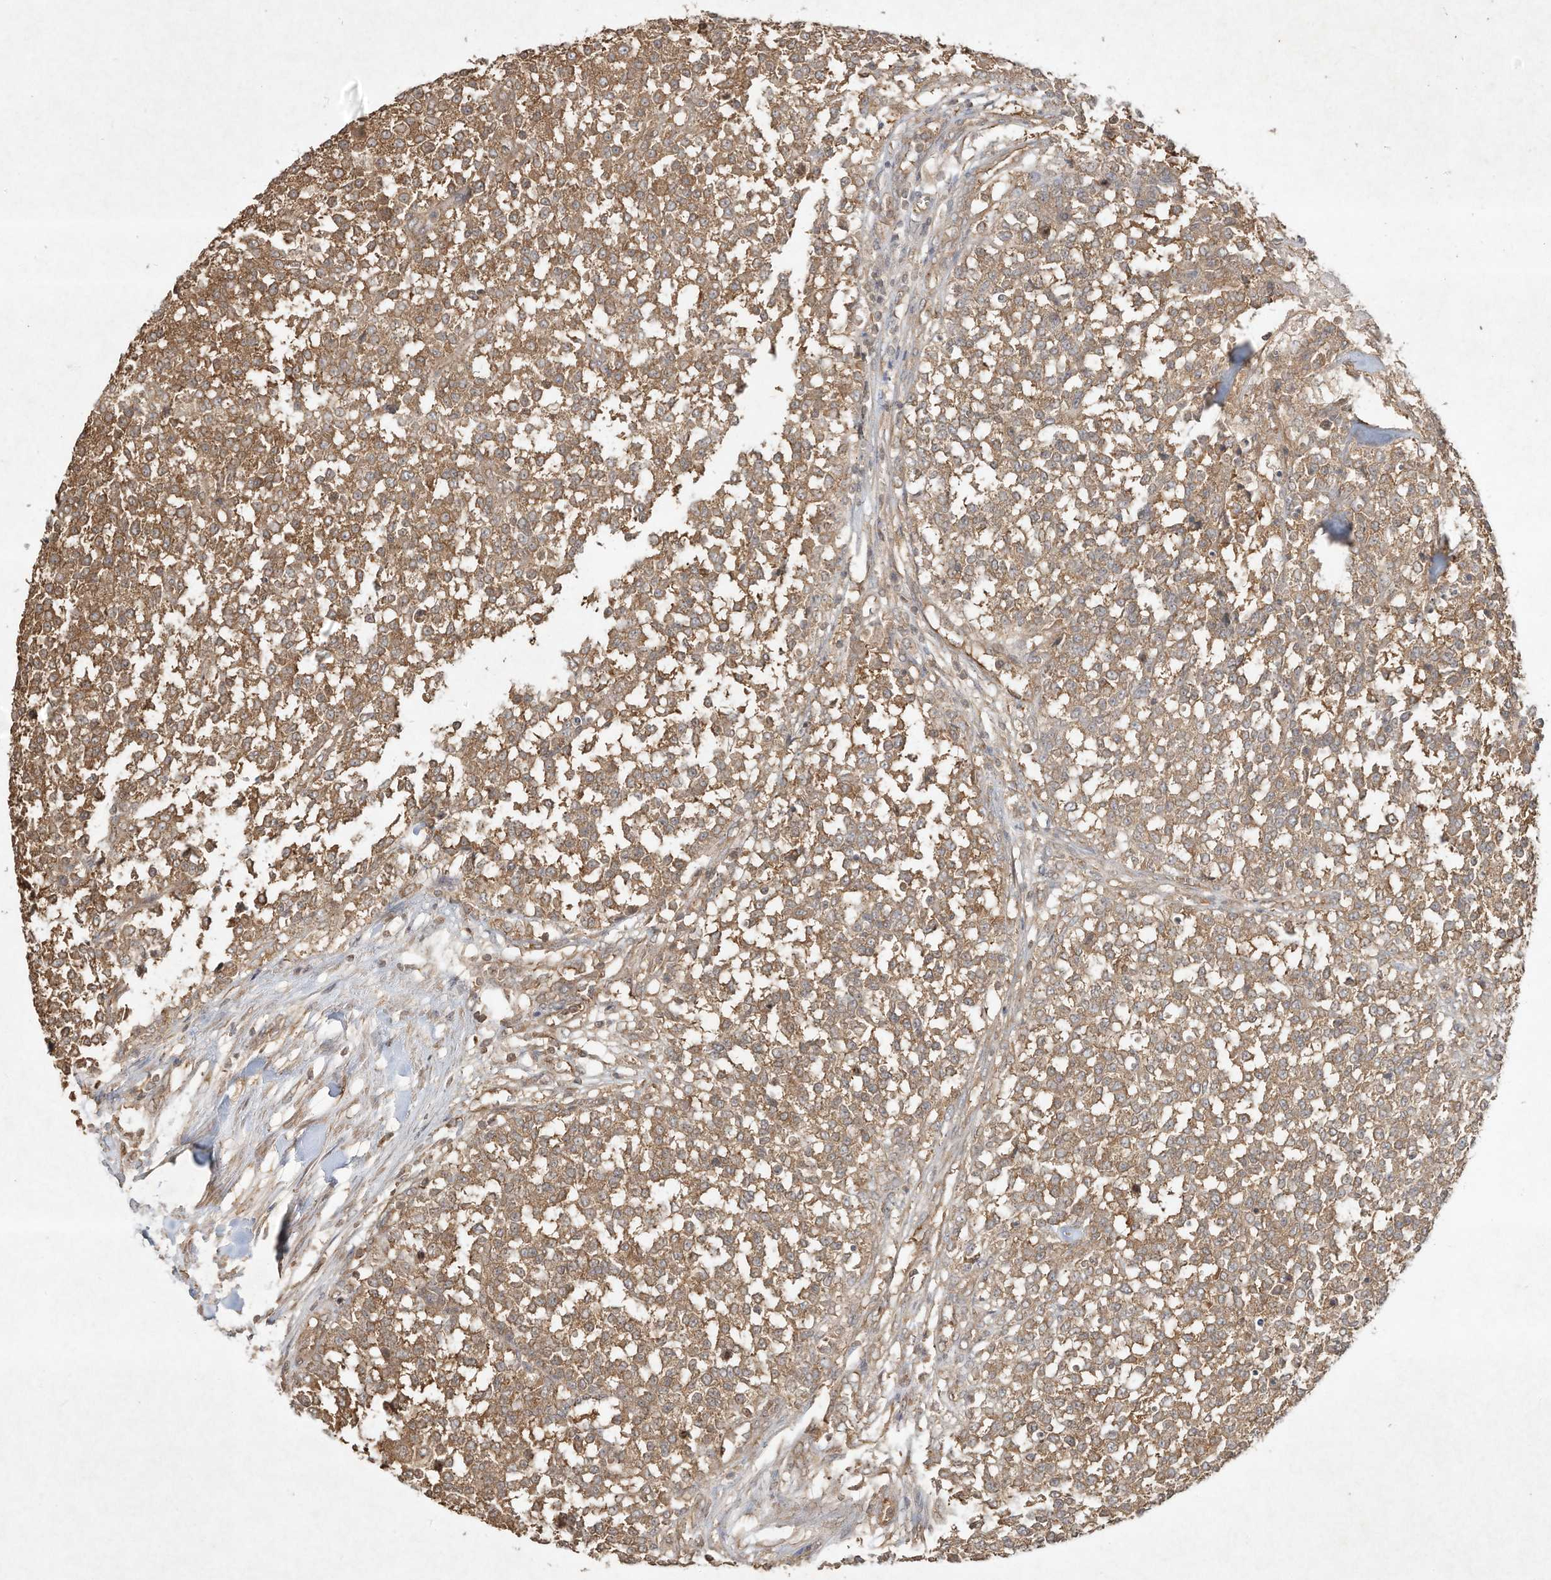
{"staining": {"intensity": "moderate", "quantity": ">75%", "location": "cytoplasmic/membranous"}, "tissue": "testis cancer", "cell_type": "Tumor cells", "image_type": "cancer", "snomed": [{"axis": "morphology", "description": "Seminoma, NOS"}, {"axis": "topography", "description": "Testis"}], "caption": "A high-resolution micrograph shows immunohistochemistry (IHC) staining of testis seminoma, which exhibits moderate cytoplasmic/membranous expression in about >75% of tumor cells. The protein of interest is stained brown, and the nuclei are stained in blue (DAB IHC with brightfield microscopy, high magnification).", "gene": "DYNC1I2", "patient": {"sex": "male", "age": 59}}